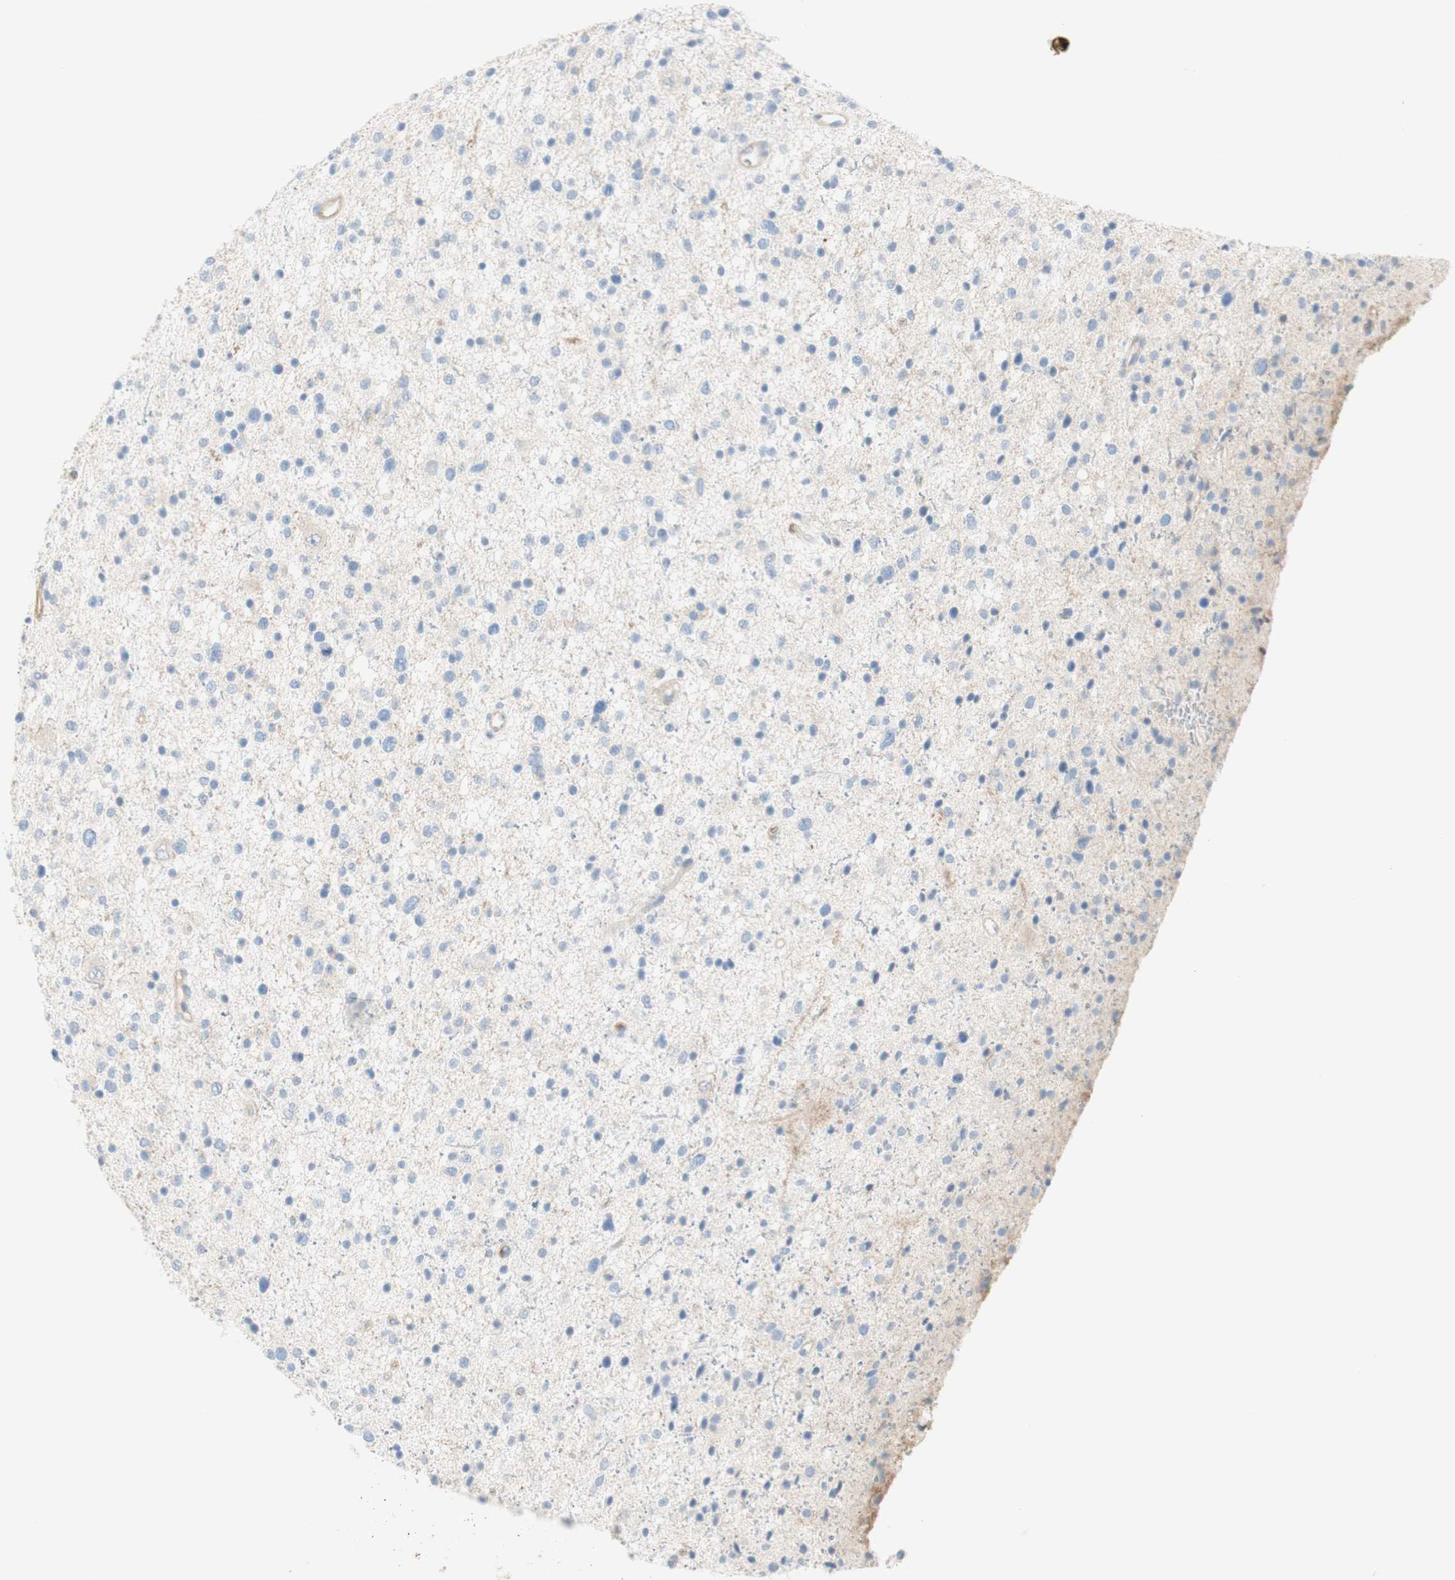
{"staining": {"intensity": "negative", "quantity": "none", "location": "none"}, "tissue": "glioma", "cell_type": "Tumor cells", "image_type": "cancer", "snomed": [{"axis": "morphology", "description": "Glioma, malignant, Low grade"}, {"axis": "topography", "description": "Brain"}], "caption": "IHC photomicrograph of neoplastic tissue: glioma stained with DAB displays no significant protein expression in tumor cells.", "gene": "KNG1", "patient": {"sex": "female", "age": 37}}